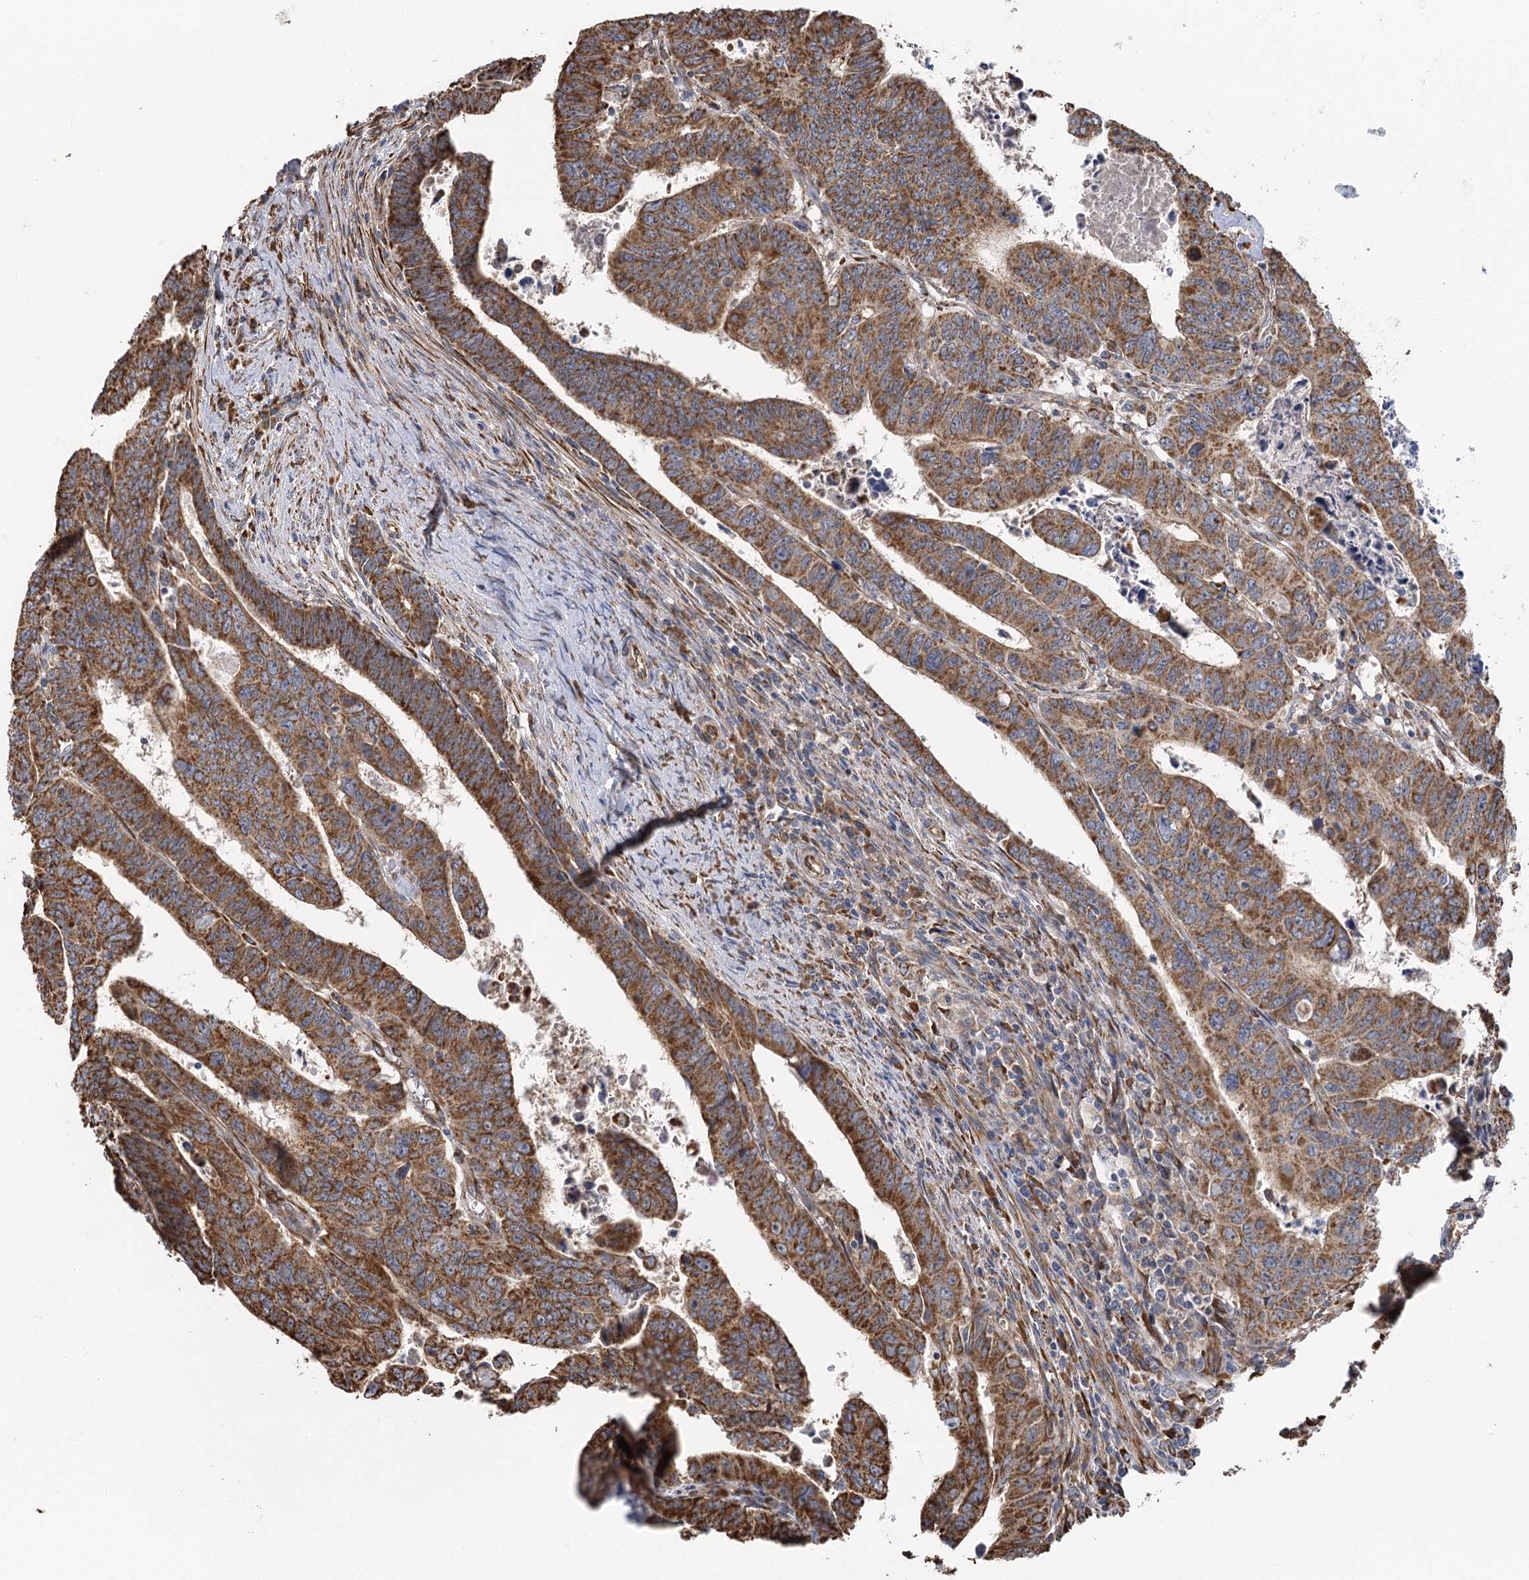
{"staining": {"intensity": "moderate", "quantity": ">75%", "location": "cytoplasmic/membranous"}, "tissue": "colorectal cancer", "cell_type": "Tumor cells", "image_type": "cancer", "snomed": [{"axis": "morphology", "description": "Normal tissue, NOS"}, {"axis": "morphology", "description": "Adenocarcinoma, NOS"}, {"axis": "topography", "description": "Rectum"}], "caption": "Protein expression analysis of human colorectal adenocarcinoma reveals moderate cytoplasmic/membranous expression in approximately >75% of tumor cells. (DAB (3,3'-diaminobenzidine) = brown stain, brightfield microscopy at high magnification).", "gene": "IL11RA", "patient": {"sex": "female", "age": 65}}